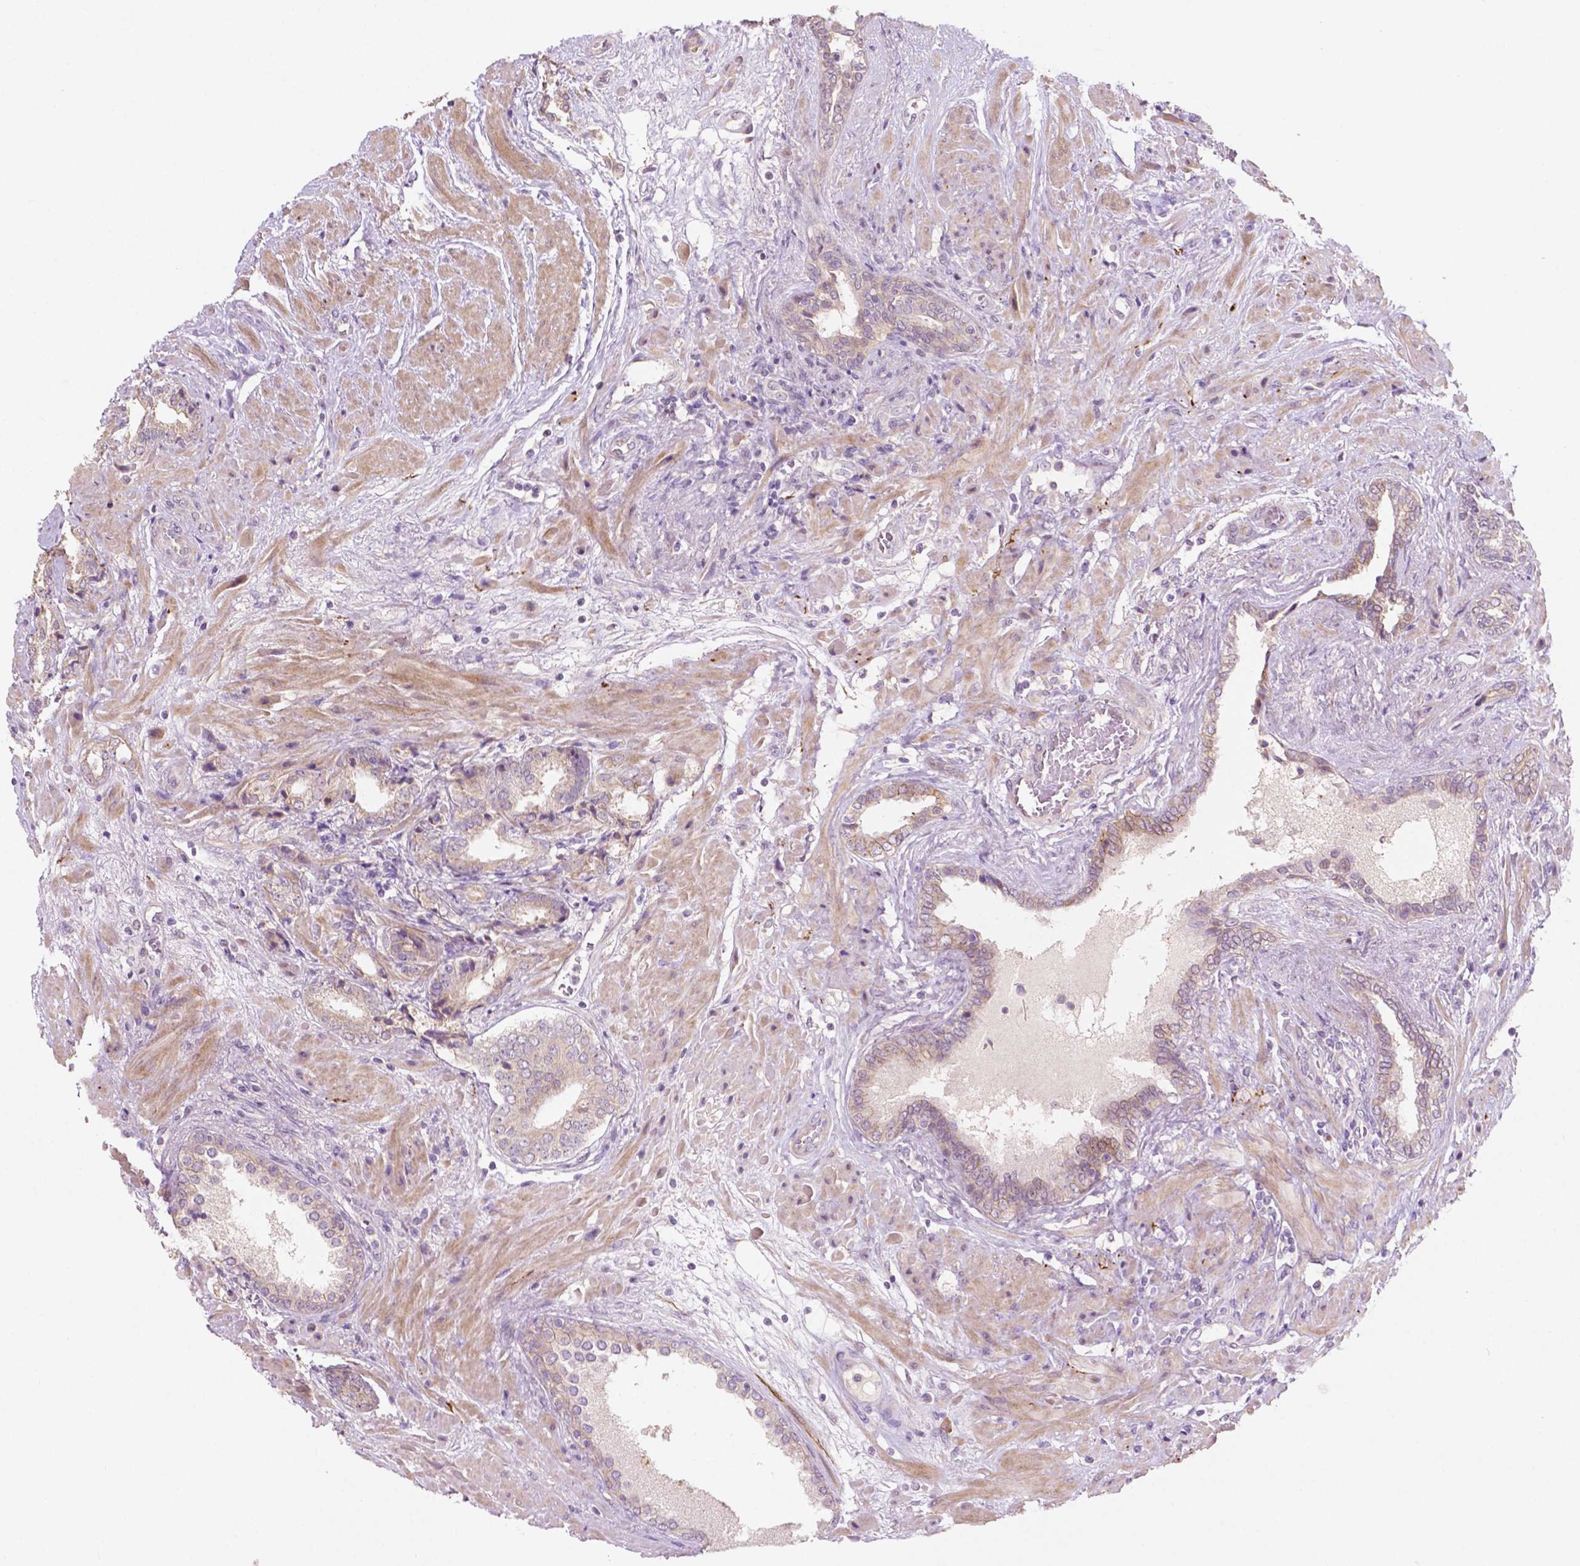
{"staining": {"intensity": "negative", "quantity": "none", "location": "none"}, "tissue": "prostate cancer", "cell_type": "Tumor cells", "image_type": "cancer", "snomed": [{"axis": "morphology", "description": "Adenocarcinoma, High grade"}, {"axis": "topography", "description": "Prostate"}], "caption": "This histopathology image is of prostate cancer (adenocarcinoma (high-grade)) stained with immunohistochemistry to label a protein in brown with the nuclei are counter-stained blue. There is no positivity in tumor cells.", "gene": "LRP1B", "patient": {"sex": "male", "age": 56}}